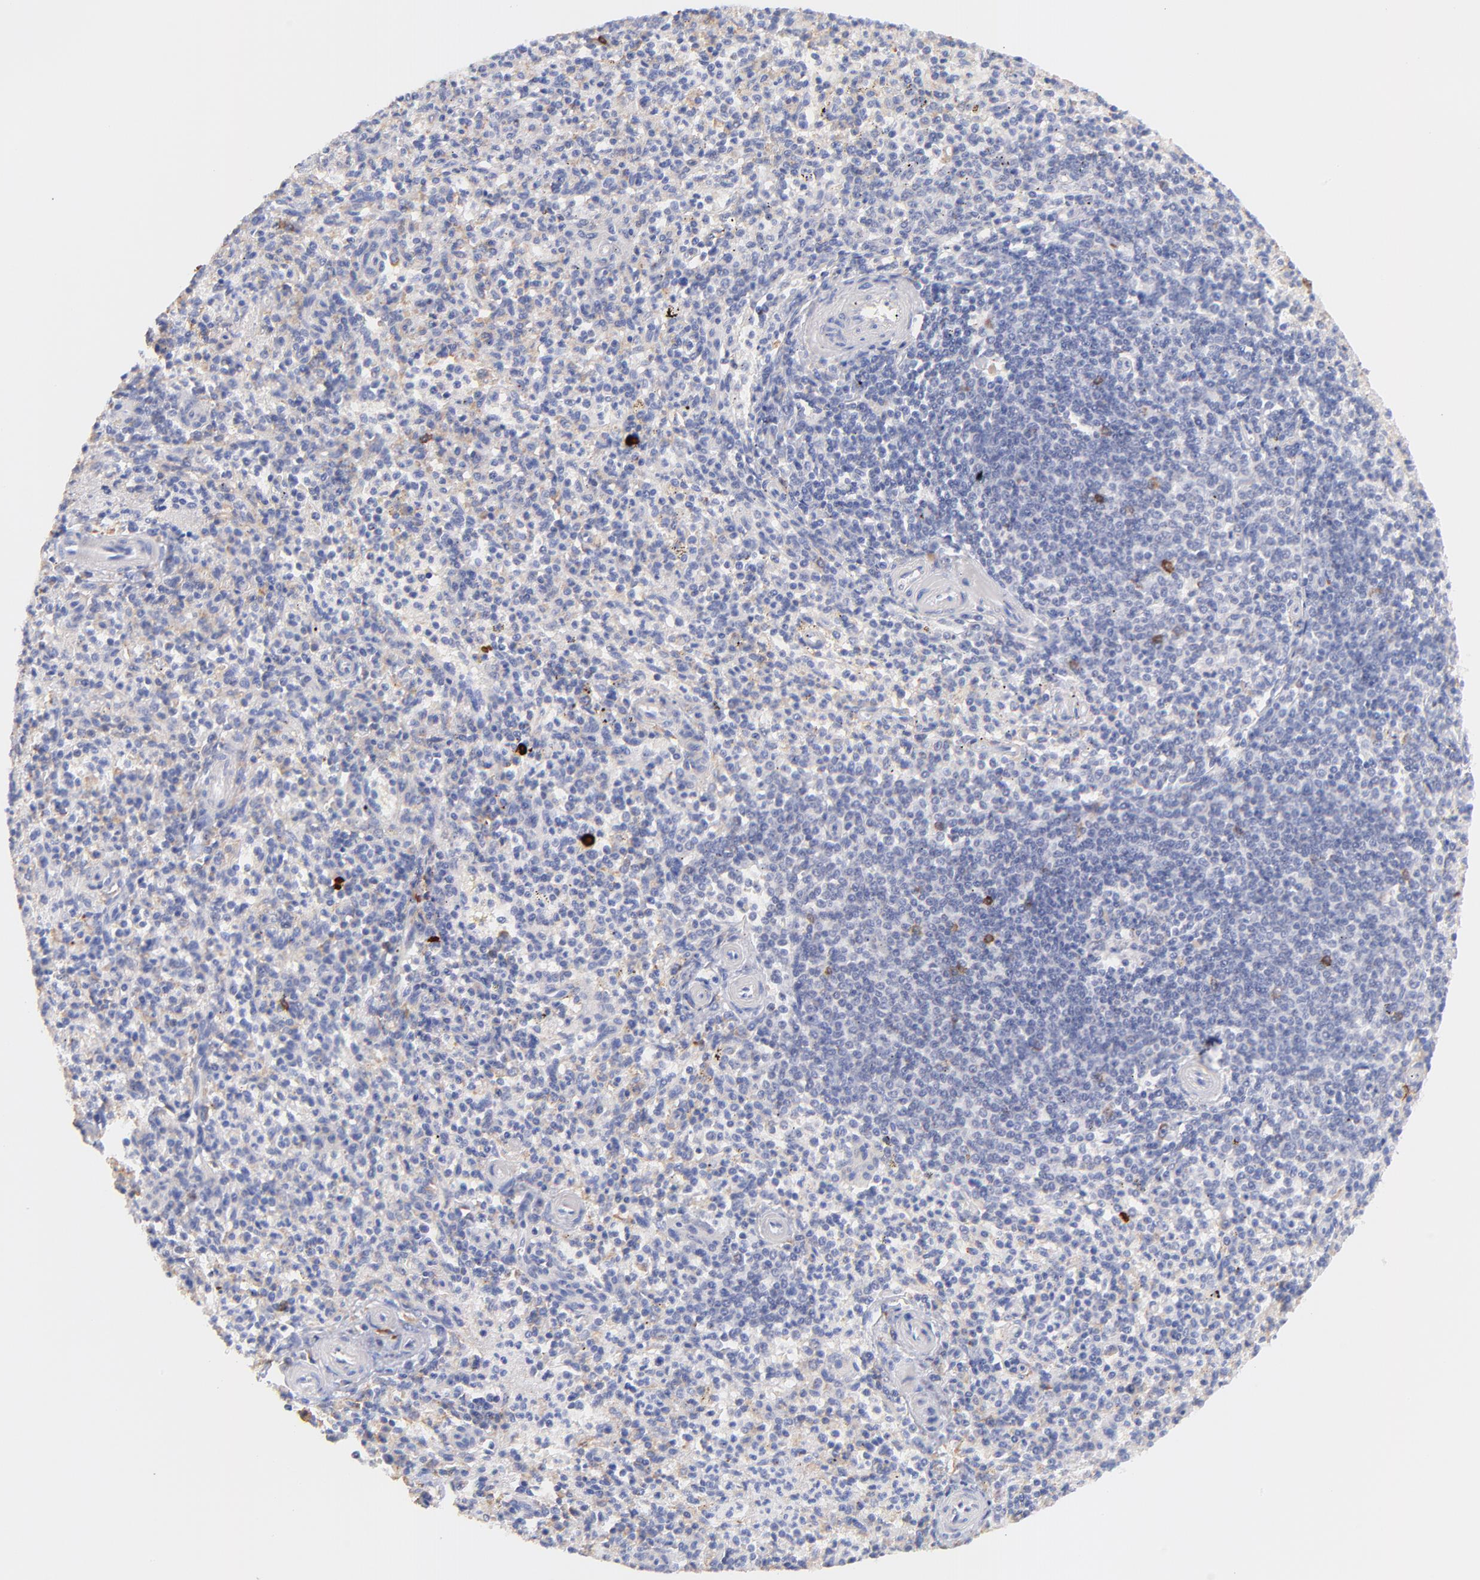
{"staining": {"intensity": "weak", "quantity": "<25%", "location": "cytoplasmic/membranous"}, "tissue": "spleen", "cell_type": "Cells in red pulp", "image_type": "normal", "snomed": [{"axis": "morphology", "description": "Normal tissue, NOS"}, {"axis": "topography", "description": "Spleen"}], "caption": "High power microscopy histopathology image of an immunohistochemistry (IHC) image of unremarkable spleen, revealing no significant staining in cells in red pulp. (IHC, brightfield microscopy, high magnification).", "gene": "IGLV7", "patient": {"sex": "male", "age": 72}}